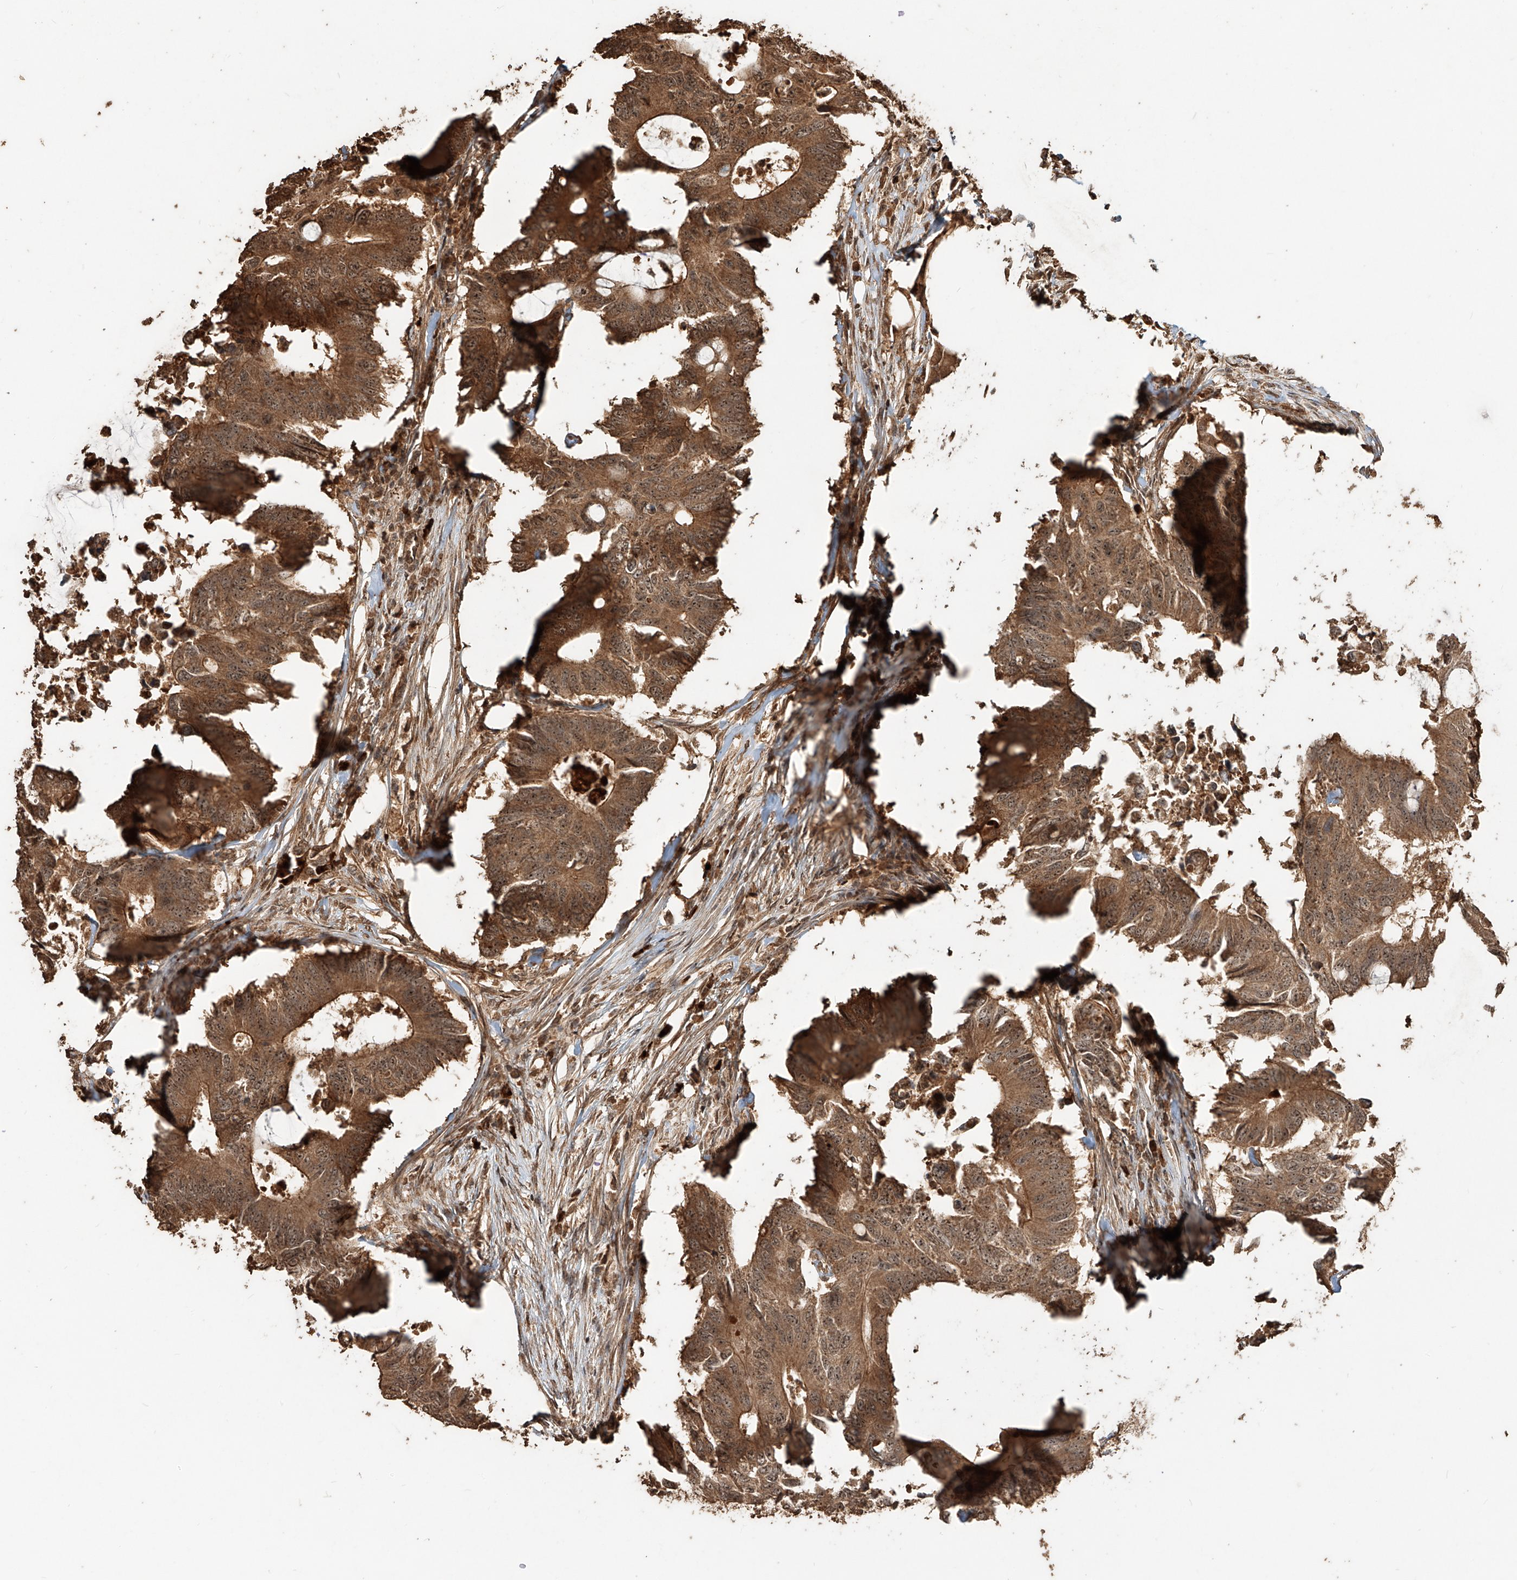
{"staining": {"intensity": "moderate", "quantity": ">75%", "location": "cytoplasmic/membranous,nuclear"}, "tissue": "colorectal cancer", "cell_type": "Tumor cells", "image_type": "cancer", "snomed": [{"axis": "morphology", "description": "Adenocarcinoma, NOS"}, {"axis": "topography", "description": "Colon"}], "caption": "The image reveals immunohistochemical staining of adenocarcinoma (colorectal). There is moderate cytoplasmic/membranous and nuclear staining is present in about >75% of tumor cells. (DAB (3,3'-diaminobenzidine) = brown stain, brightfield microscopy at high magnification).", "gene": "ZNF660", "patient": {"sex": "male", "age": 71}}